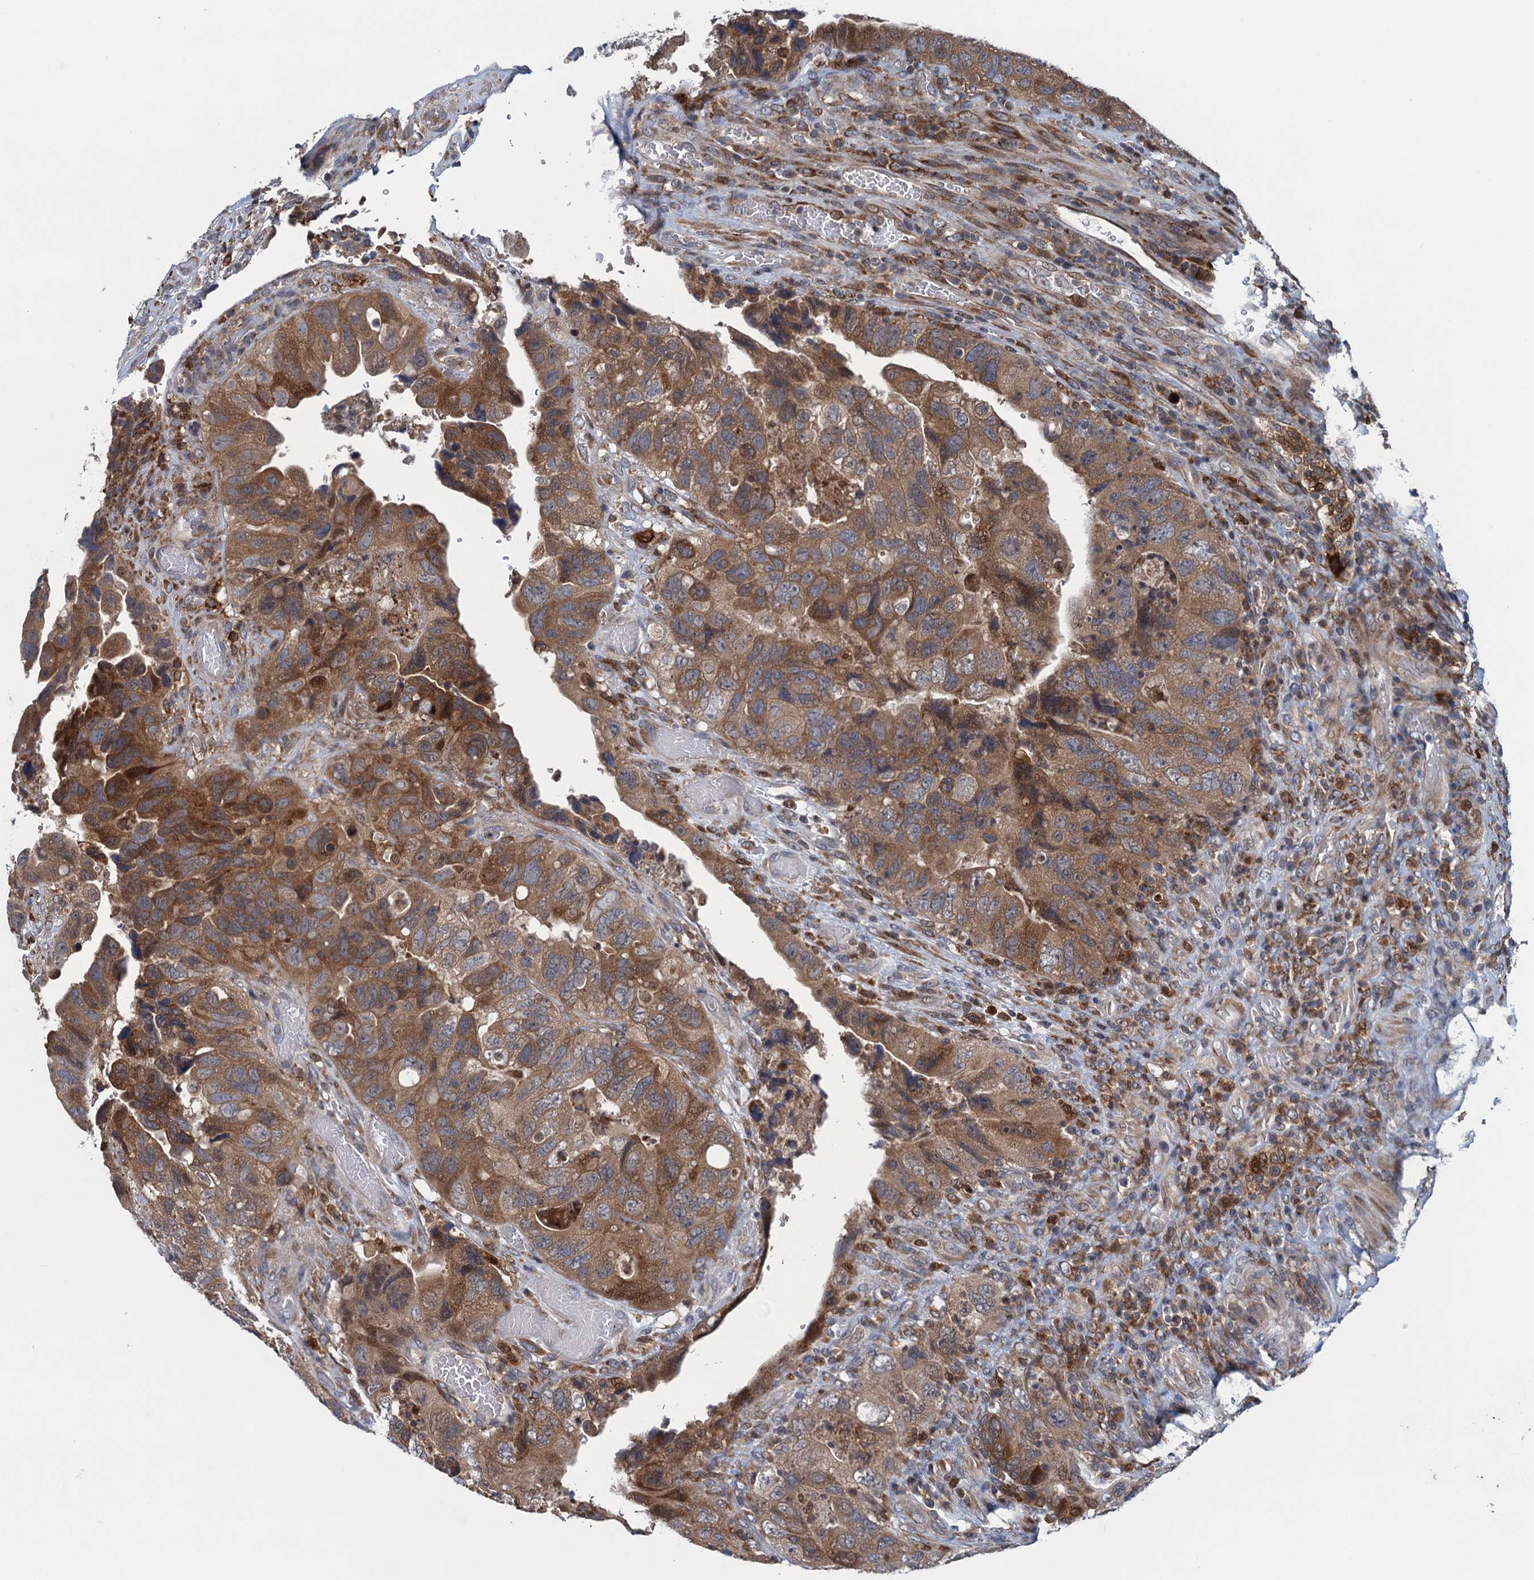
{"staining": {"intensity": "moderate", "quantity": ">75%", "location": "cytoplasmic/membranous"}, "tissue": "colorectal cancer", "cell_type": "Tumor cells", "image_type": "cancer", "snomed": [{"axis": "morphology", "description": "Adenocarcinoma, NOS"}, {"axis": "topography", "description": "Rectum"}], "caption": "Tumor cells reveal medium levels of moderate cytoplasmic/membranous positivity in approximately >75% of cells in colorectal adenocarcinoma. Nuclei are stained in blue.", "gene": "CNTN5", "patient": {"sex": "male", "age": 63}}